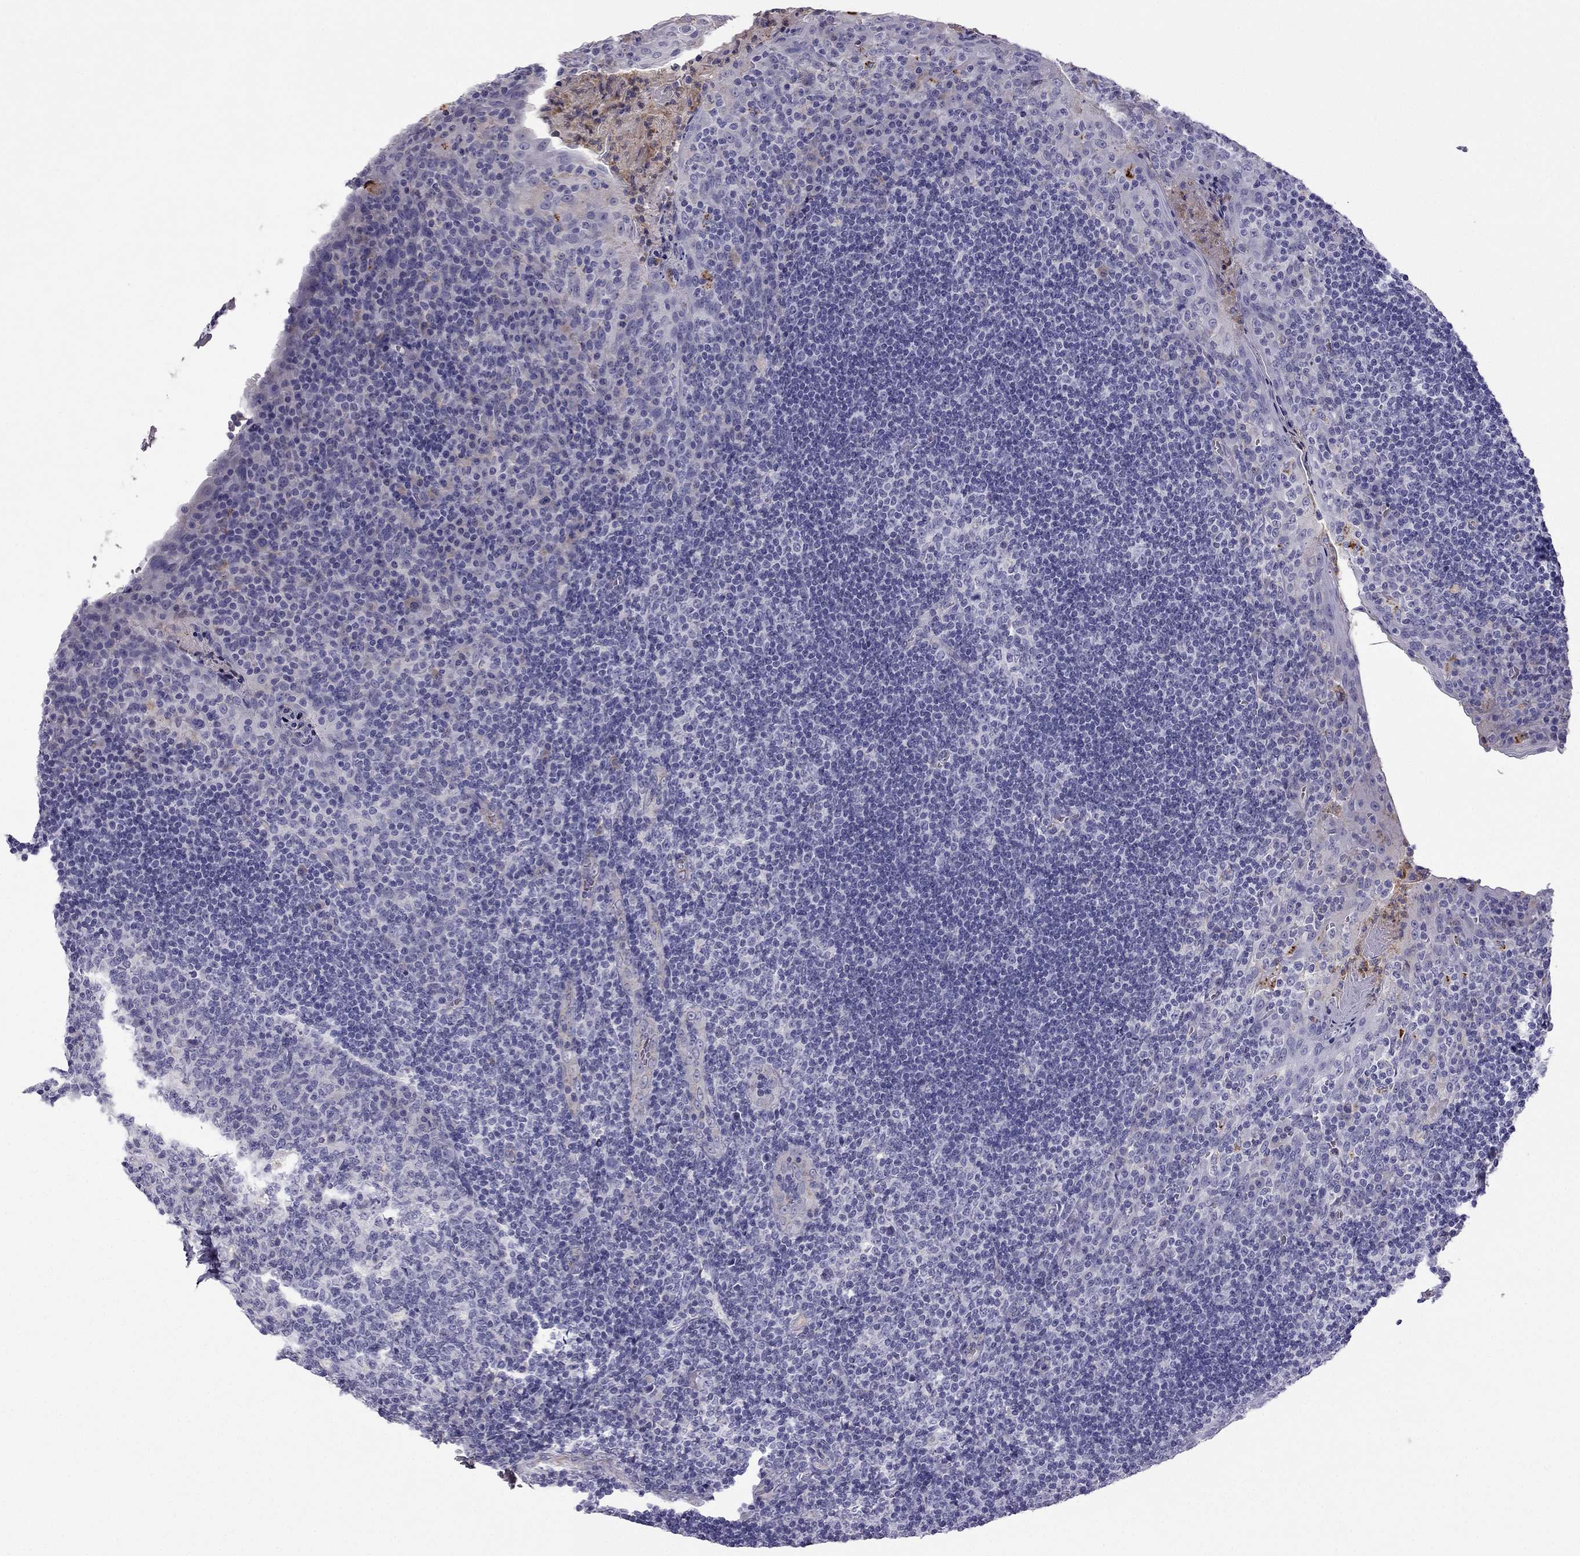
{"staining": {"intensity": "negative", "quantity": "none", "location": "none"}, "tissue": "tonsil", "cell_type": "Germinal center cells", "image_type": "normal", "snomed": [{"axis": "morphology", "description": "Normal tissue, NOS"}, {"axis": "topography", "description": "Tonsil"}], "caption": "IHC histopathology image of unremarkable tonsil: human tonsil stained with DAB exhibits no significant protein staining in germinal center cells. (Brightfield microscopy of DAB (3,3'-diaminobenzidine) immunohistochemistry at high magnification).", "gene": "STOML3", "patient": {"sex": "male", "age": 17}}